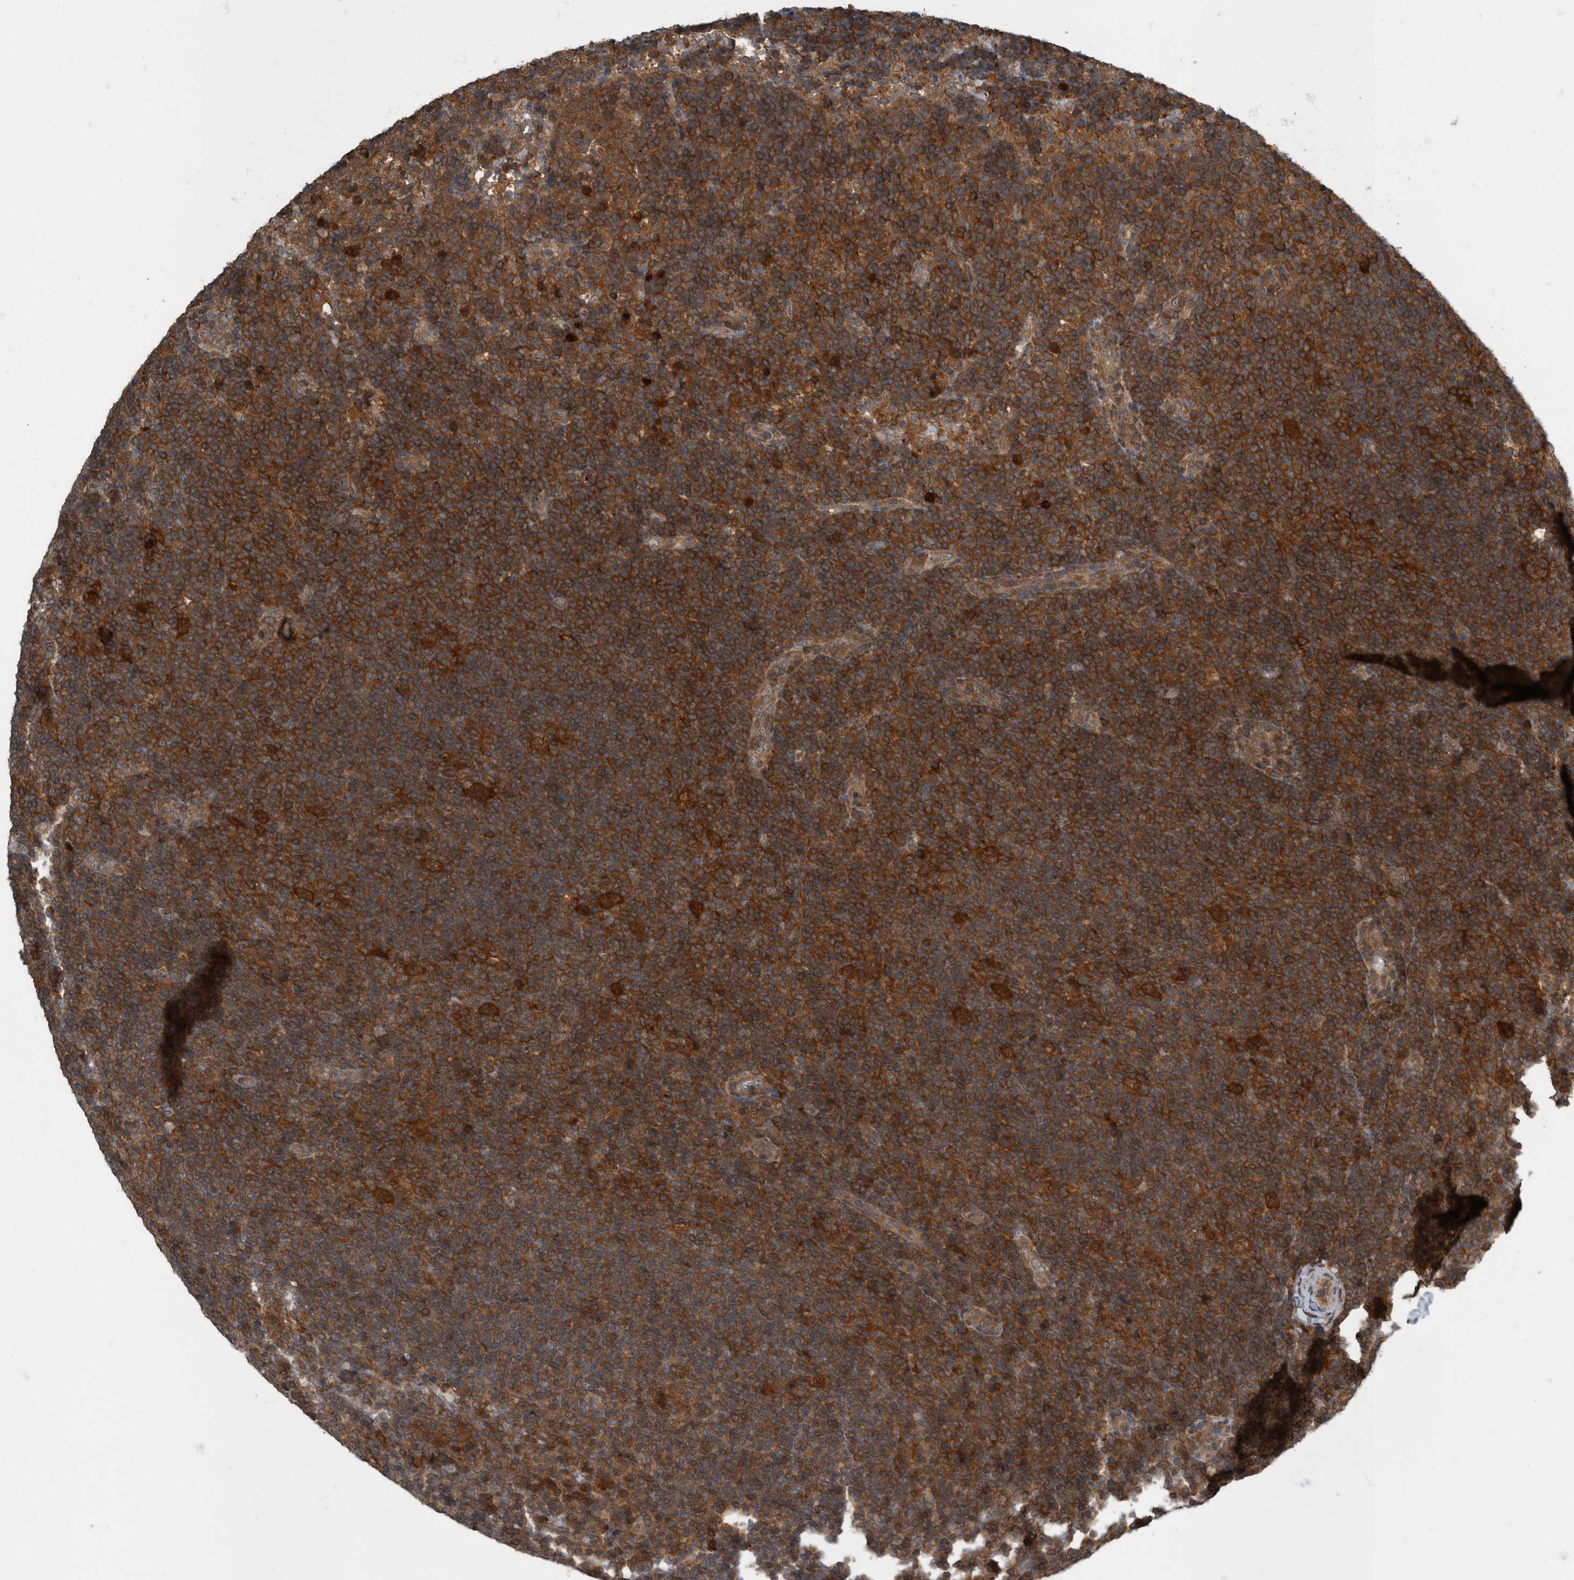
{"staining": {"intensity": "strong", "quantity": ">75%", "location": "cytoplasmic/membranous"}, "tissue": "lymphoma", "cell_type": "Tumor cells", "image_type": "cancer", "snomed": [{"axis": "morphology", "description": "Hodgkin's disease, NOS"}, {"axis": "topography", "description": "Lymph node"}], "caption": "The micrograph exhibits immunohistochemical staining of Hodgkin's disease. There is strong cytoplasmic/membranous staining is appreciated in approximately >75% of tumor cells. (IHC, brightfield microscopy, high magnification).", "gene": "RABGGTB", "patient": {"sex": "female", "age": 57}}